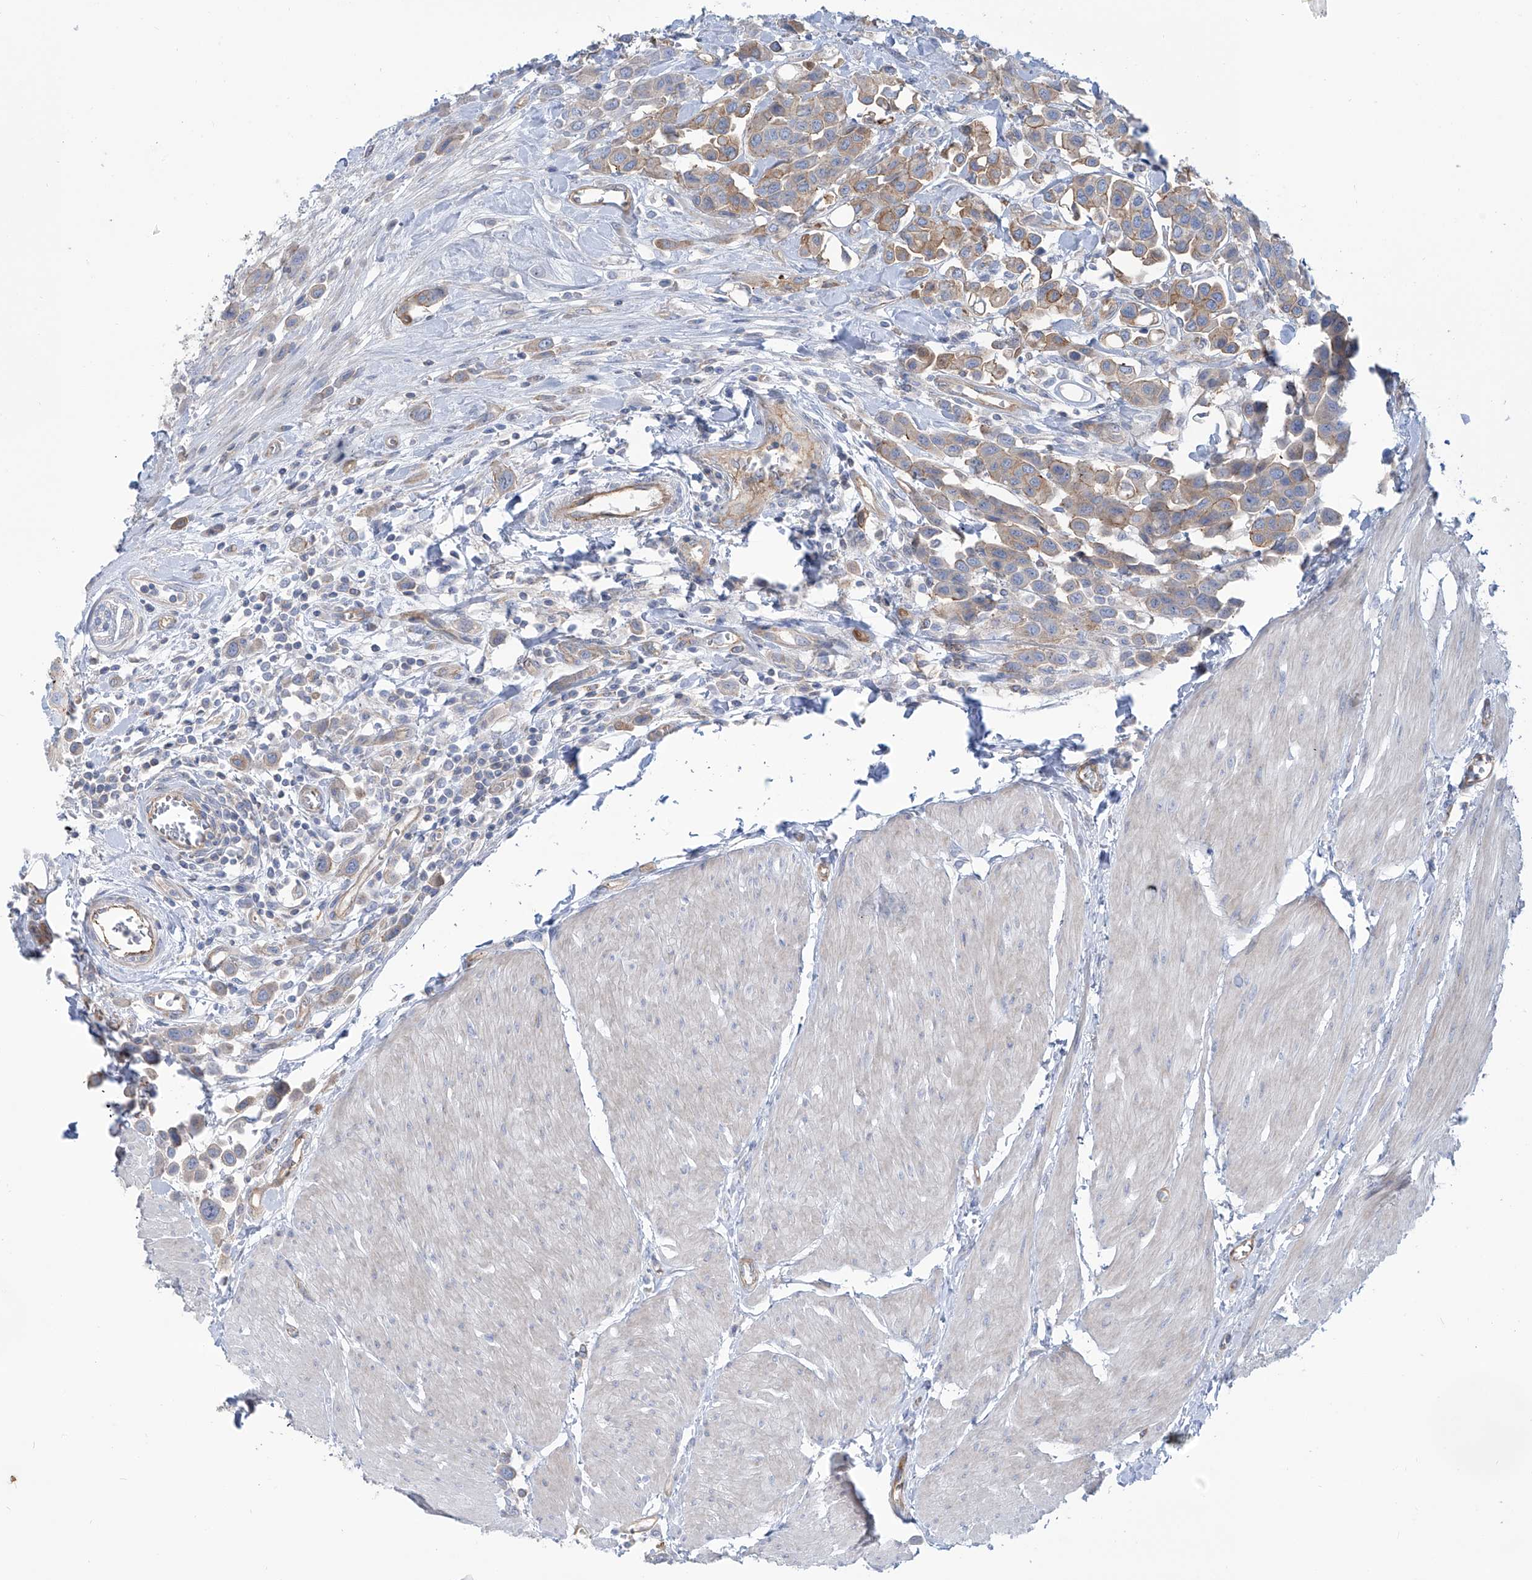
{"staining": {"intensity": "moderate", "quantity": "25%-75%", "location": "cytoplasmic/membranous"}, "tissue": "urothelial cancer", "cell_type": "Tumor cells", "image_type": "cancer", "snomed": [{"axis": "morphology", "description": "Urothelial carcinoma, High grade"}, {"axis": "topography", "description": "Urinary bladder"}], "caption": "This photomicrograph exhibits IHC staining of human high-grade urothelial carcinoma, with medium moderate cytoplasmic/membranous staining in approximately 25%-75% of tumor cells.", "gene": "TMEM209", "patient": {"sex": "male", "age": 50}}